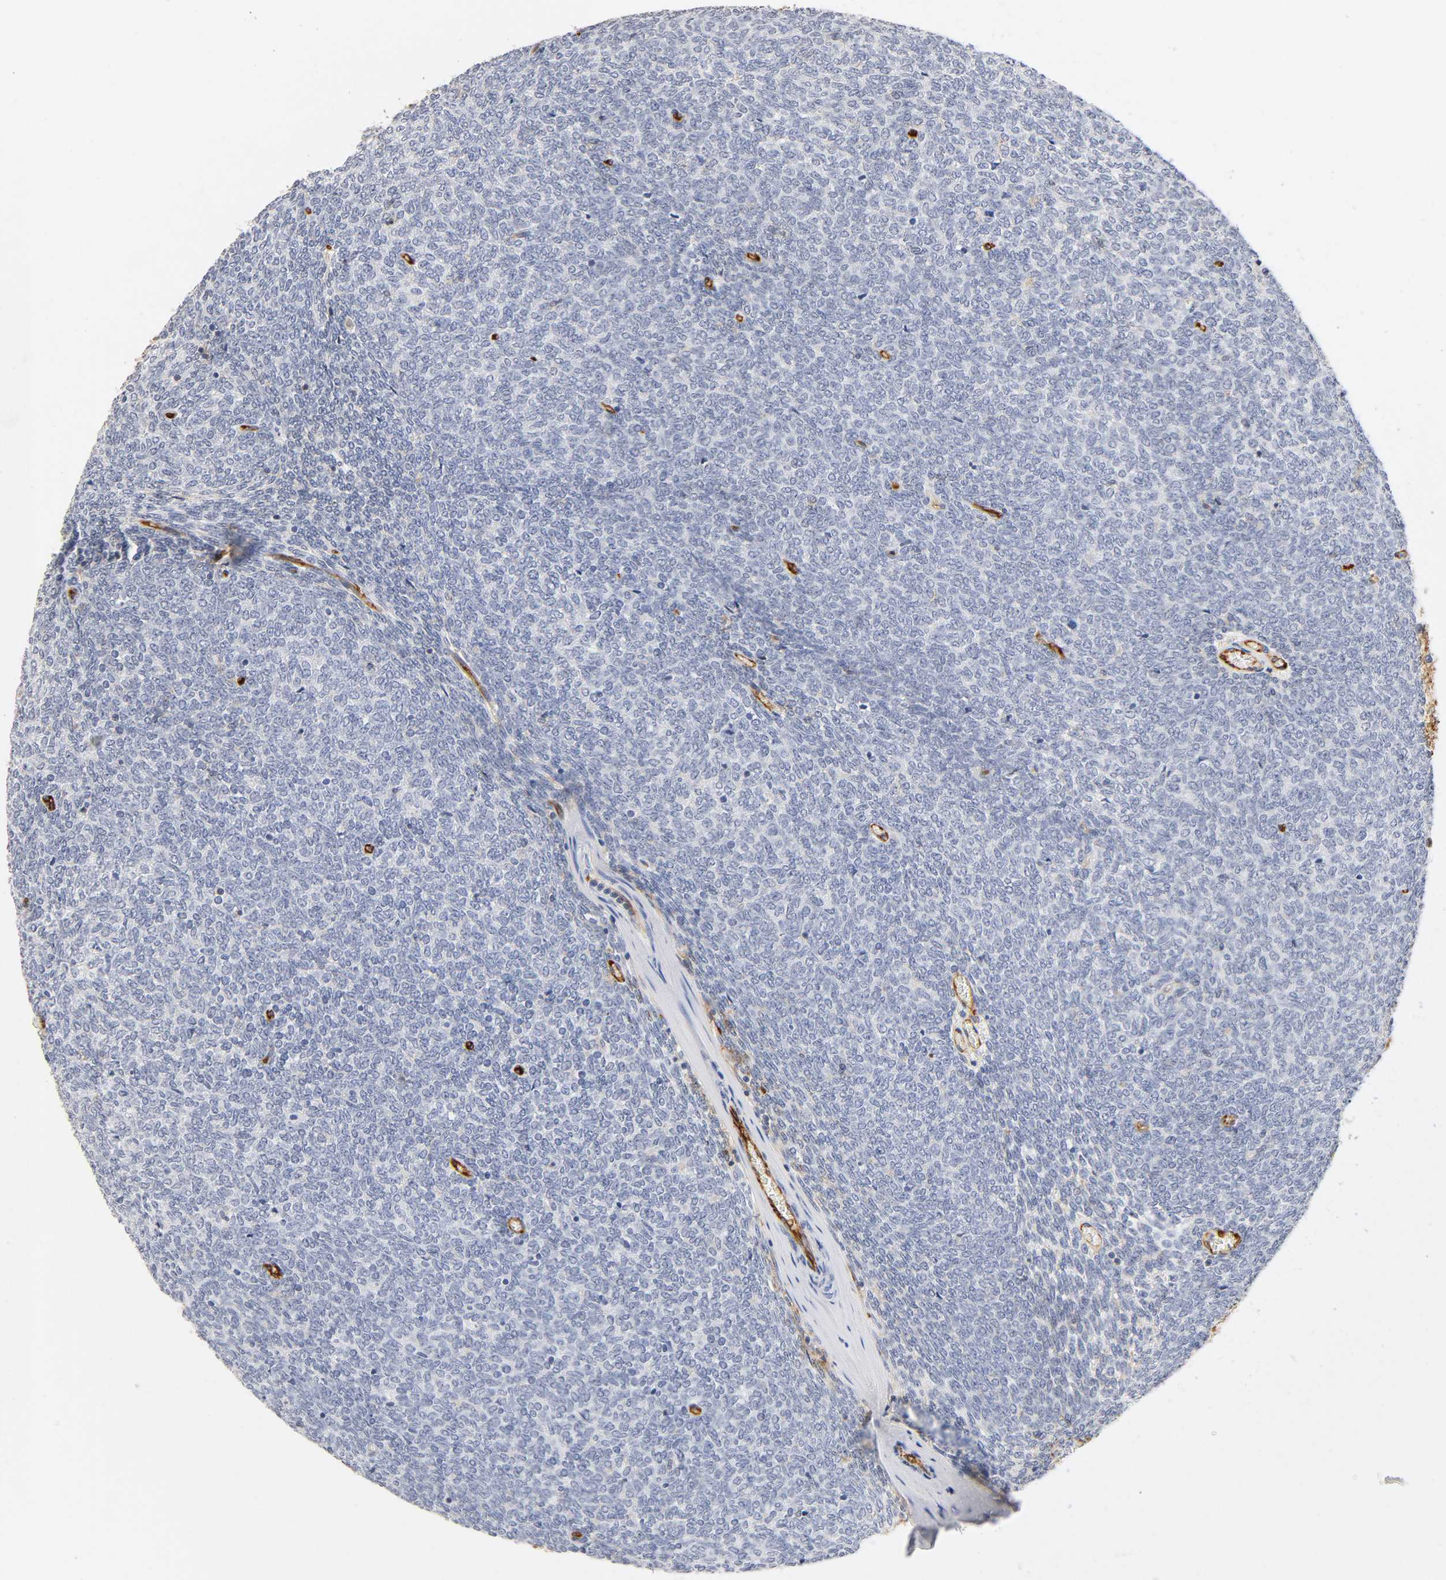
{"staining": {"intensity": "negative", "quantity": "none", "location": "none"}, "tissue": "renal cancer", "cell_type": "Tumor cells", "image_type": "cancer", "snomed": [{"axis": "morphology", "description": "Neoplasm, malignant, NOS"}, {"axis": "topography", "description": "Kidney"}], "caption": "This is an immunohistochemistry image of human malignant neoplasm (renal). There is no expression in tumor cells.", "gene": "ICAM1", "patient": {"sex": "male", "age": 28}}